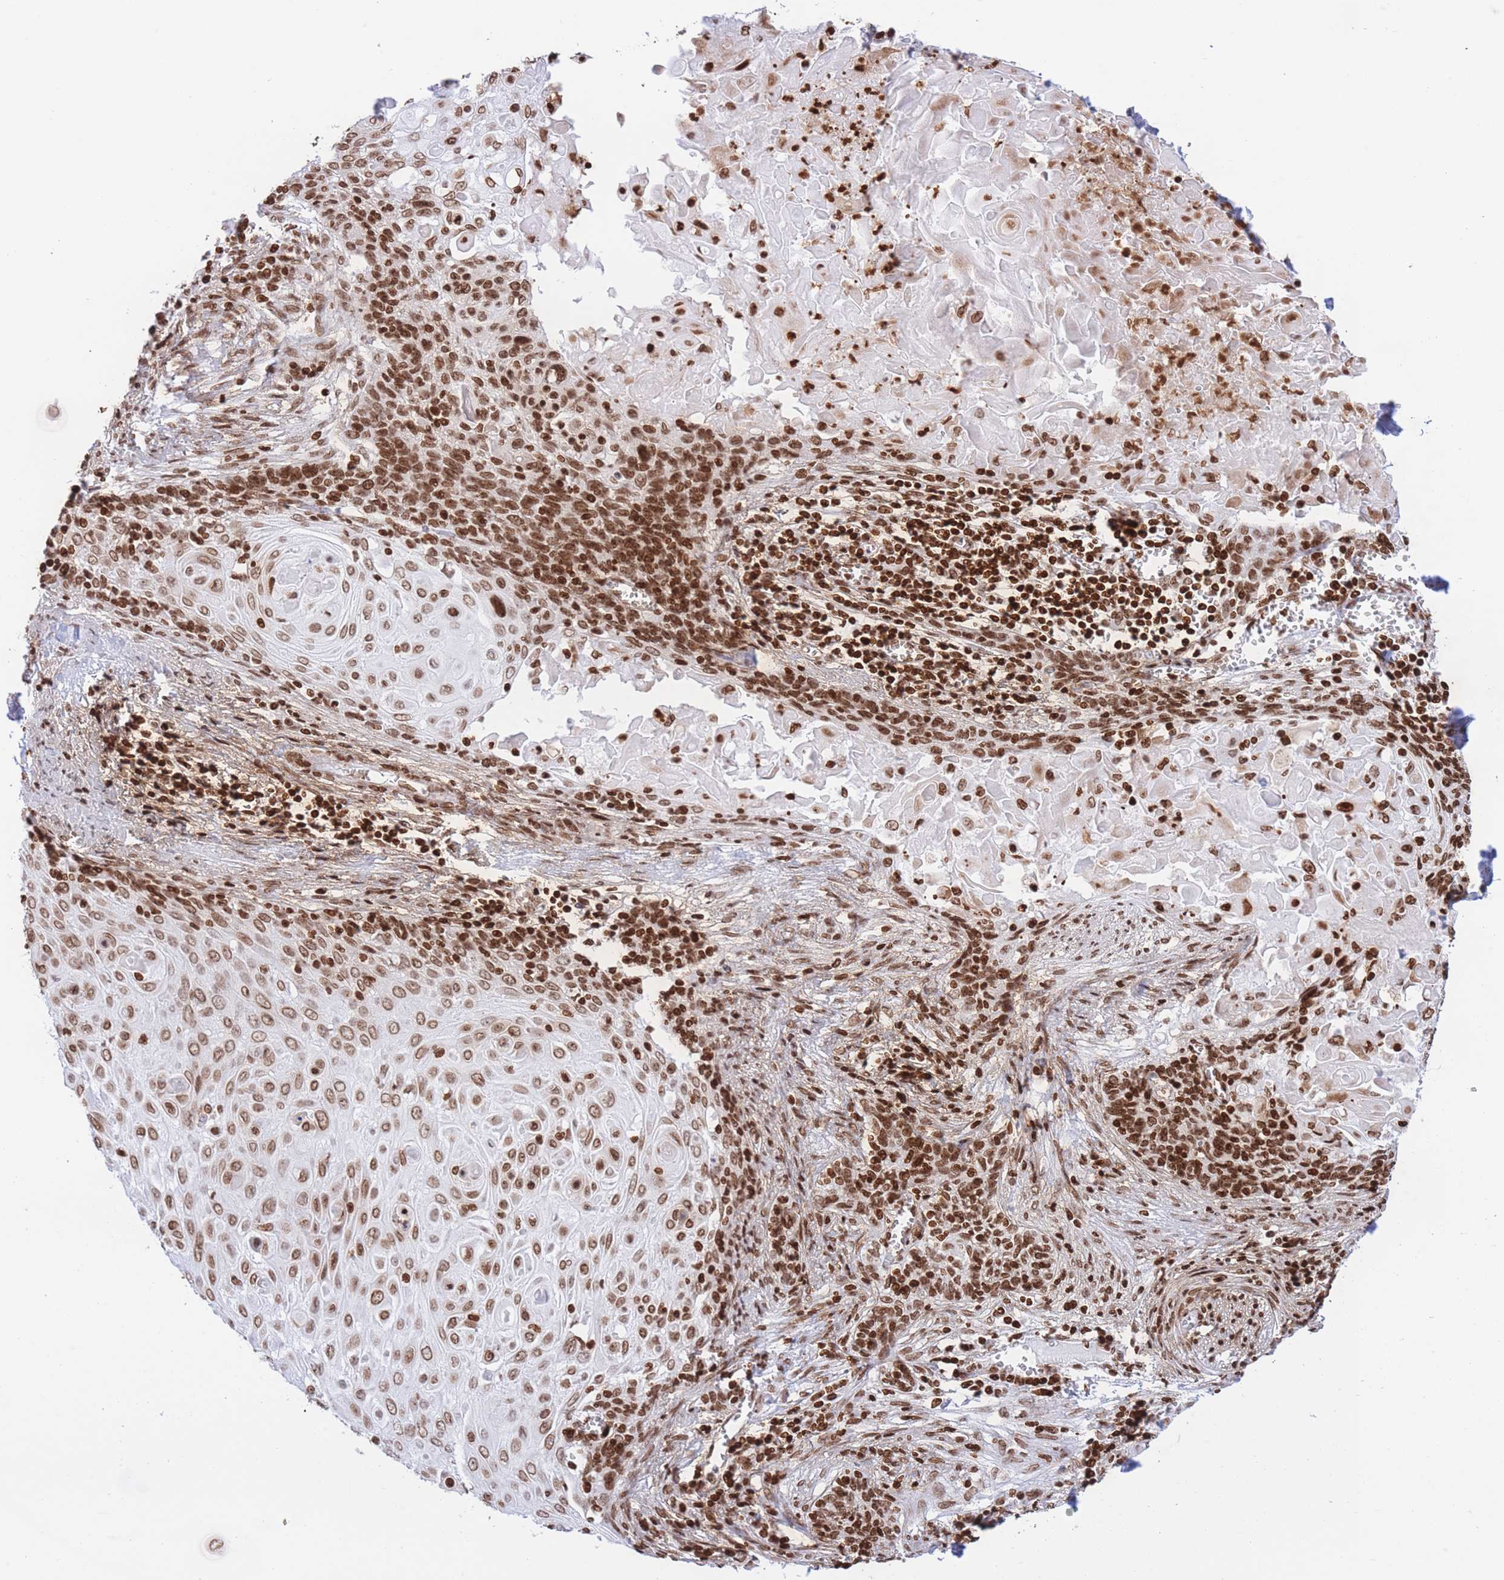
{"staining": {"intensity": "moderate", "quantity": ">75%", "location": "nuclear"}, "tissue": "cervical cancer", "cell_type": "Tumor cells", "image_type": "cancer", "snomed": [{"axis": "morphology", "description": "Squamous cell carcinoma, NOS"}, {"axis": "topography", "description": "Cervix"}], "caption": "Cervical cancer stained with a protein marker displays moderate staining in tumor cells.", "gene": "H2BC11", "patient": {"sex": "female", "age": 39}}